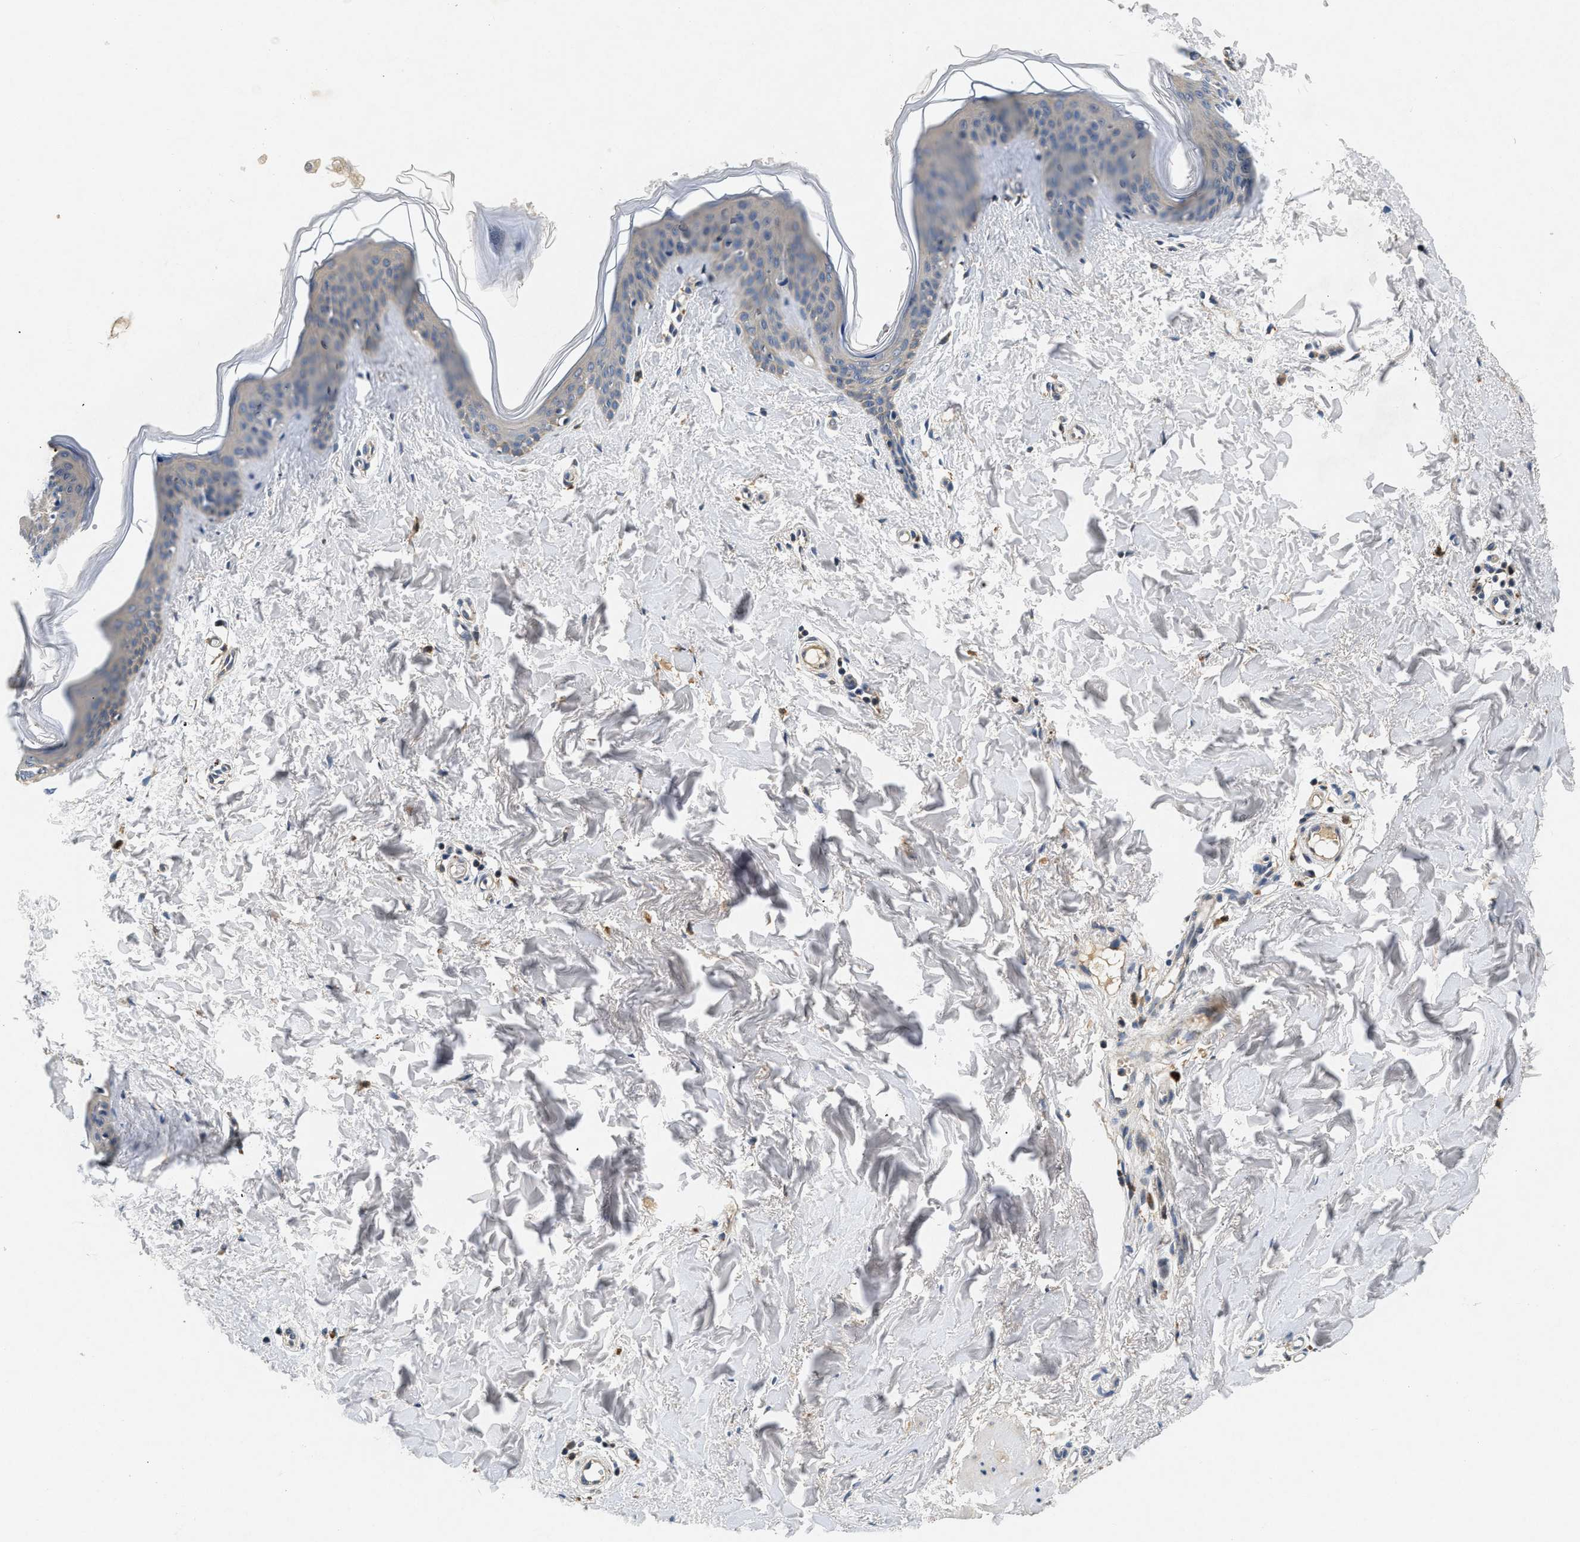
{"staining": {"intensity": "negative", "quantity": "none", "location": "none"}, "tissue": "skin", "cell_type": "Fibroblasts", "image_type": "normal", "snomed": [{"axis": "morphology", "description": "Normal tissue, NOS"}, {"axis": "topography", "description": "Skin"}], "caption": "This is an IHC micrograph of benign human skin. There is no positivity in fibroblasts.", "gene": "PDP1", "patient": {"sex": "female", "age": 17}}